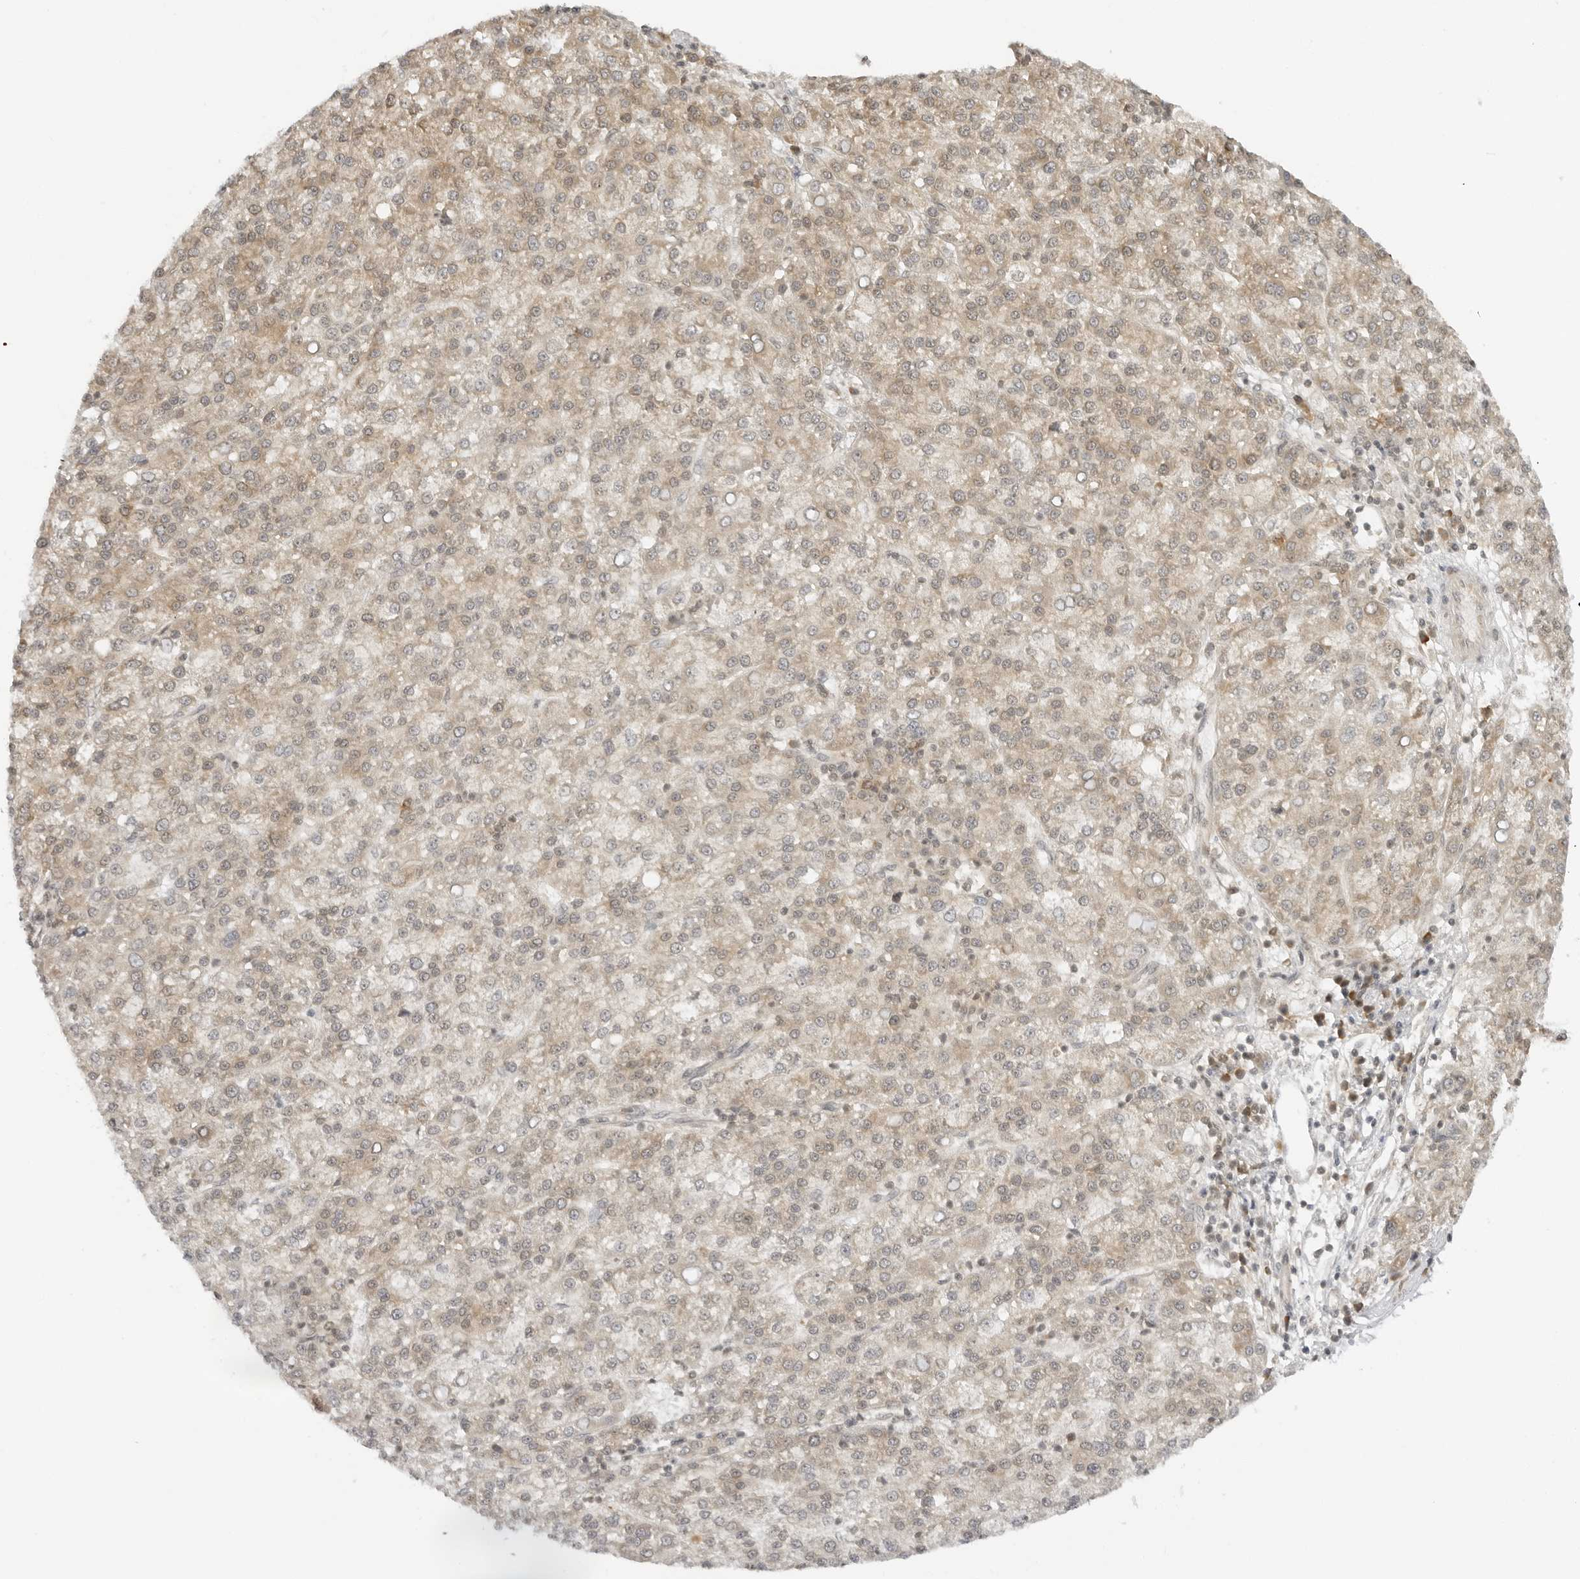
{"staining": {"intensity": "weak", "quantity": ">75%", "location": "cytoplasmic/membranous"}, "tissue": "liver cancer", "cell_type": "Tumor cells", "image_type": "cancer", "snomed": [{"axis": "morphology", "description": "Carcinoma, Hepatocellular, NOS"}, {"axis": "topography", "description": "Liver"}], "caption": "Immunohistochemical staining of liver cancer (hepatocellular carcinoma) demonstrates low levels of weak cytoplasmic/membranous expression in about >75% of tumor cells.", "gene": "PRRC2C", "patient": {"sex": "female", "age": 58}}